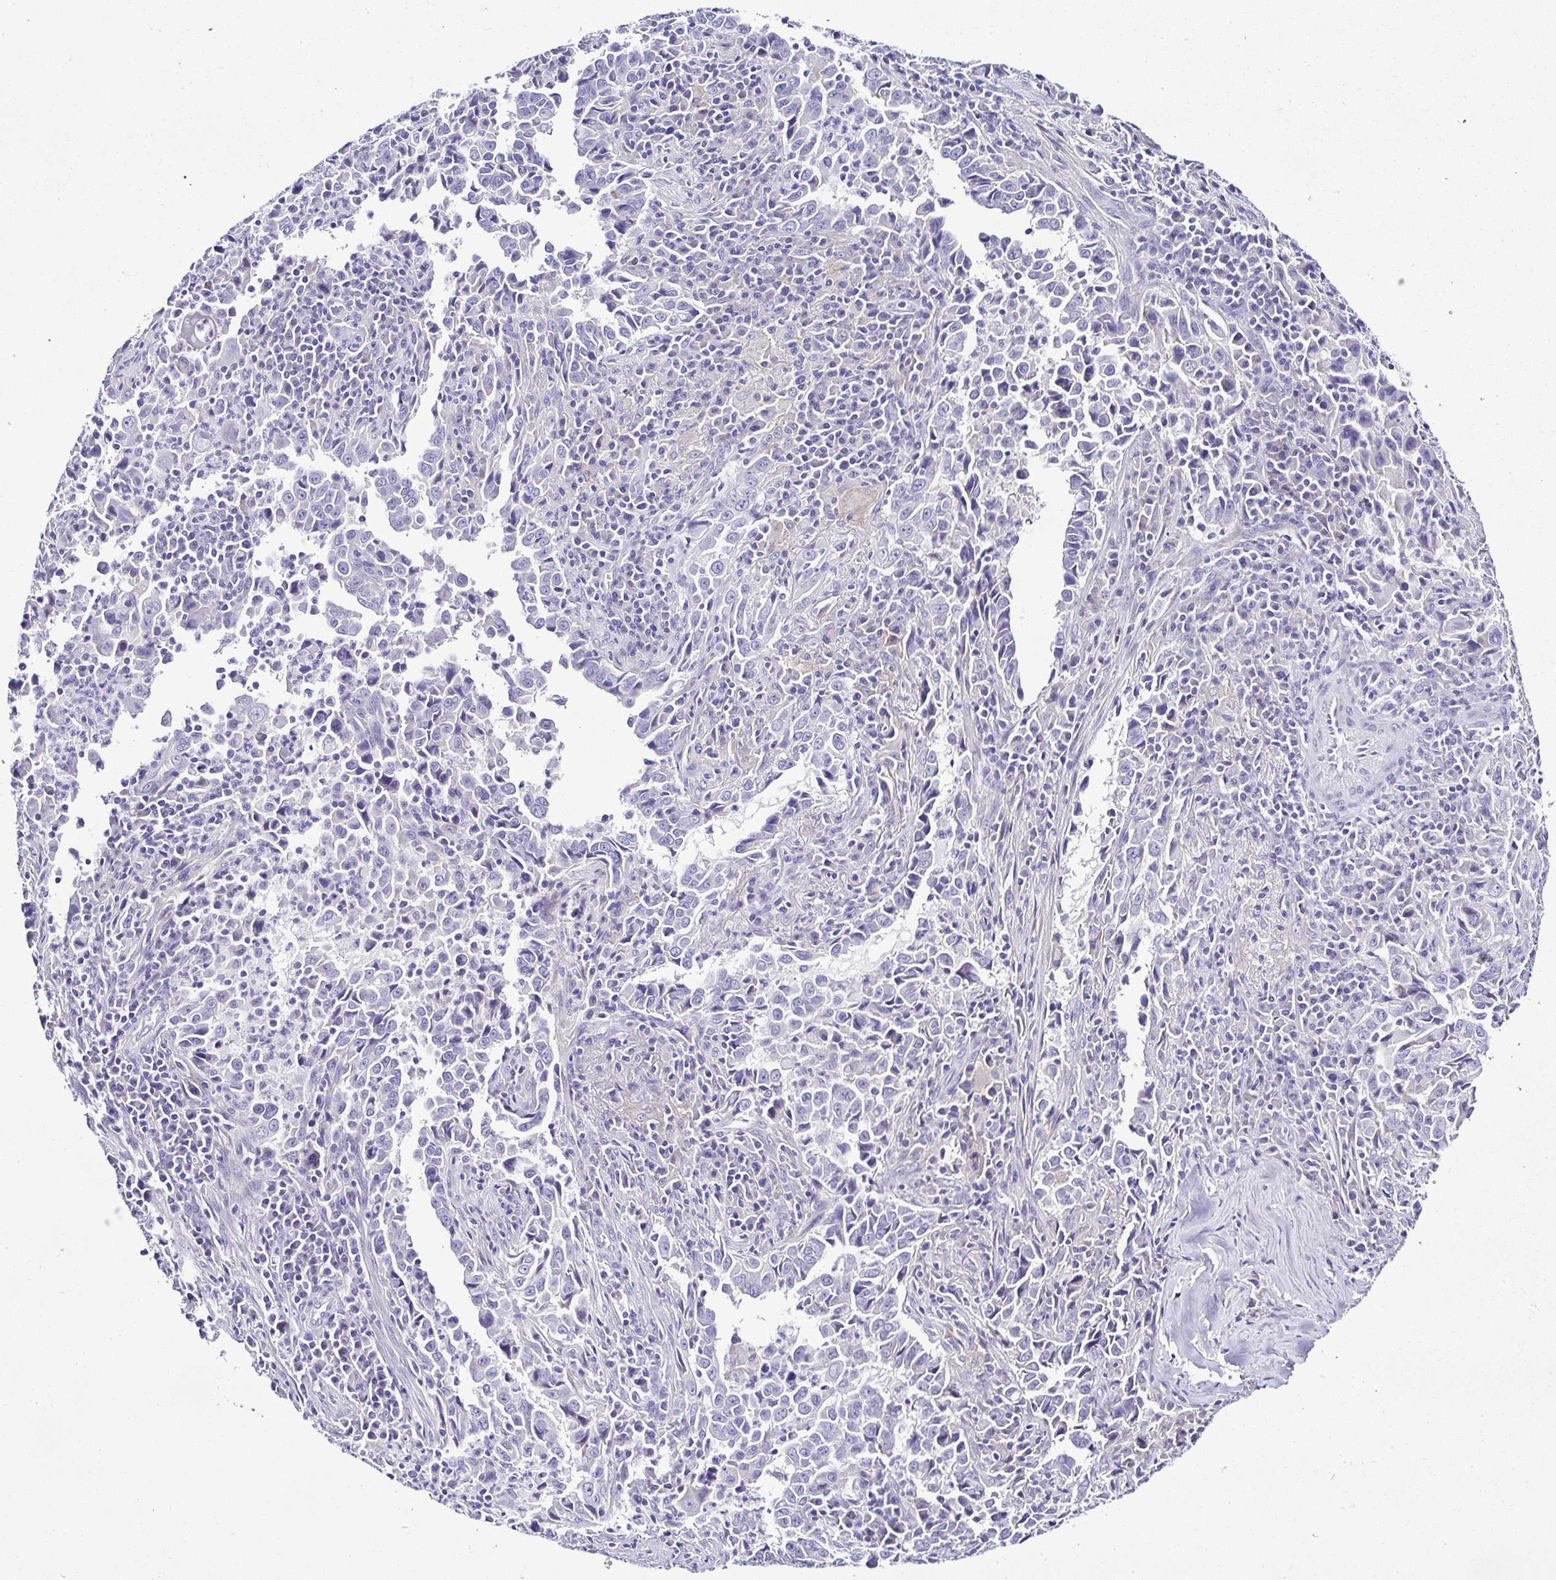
{"staining": {"intensity": "negative", "quantity": "none", "location": "none"}, "tissue": "lung cancer", "cell_type": "Tumor cells", "image_type": "cancer", "snomed": [{"axis": "morphology", "description": "Adenocarcinoma, NOS"}, {"axis": "topography", "description": "Lung"}], "caption": "Tumor cells show no significant expression in lung adenocarcinoma. (Stains: DAB (3,3'-diaminobenzidine) IHC with hematoxylin counter stain, Microscopy: brightfield microscopy at high magnification).", "gene": "SRL", "patient": {"sex": "male", "age": 67}}